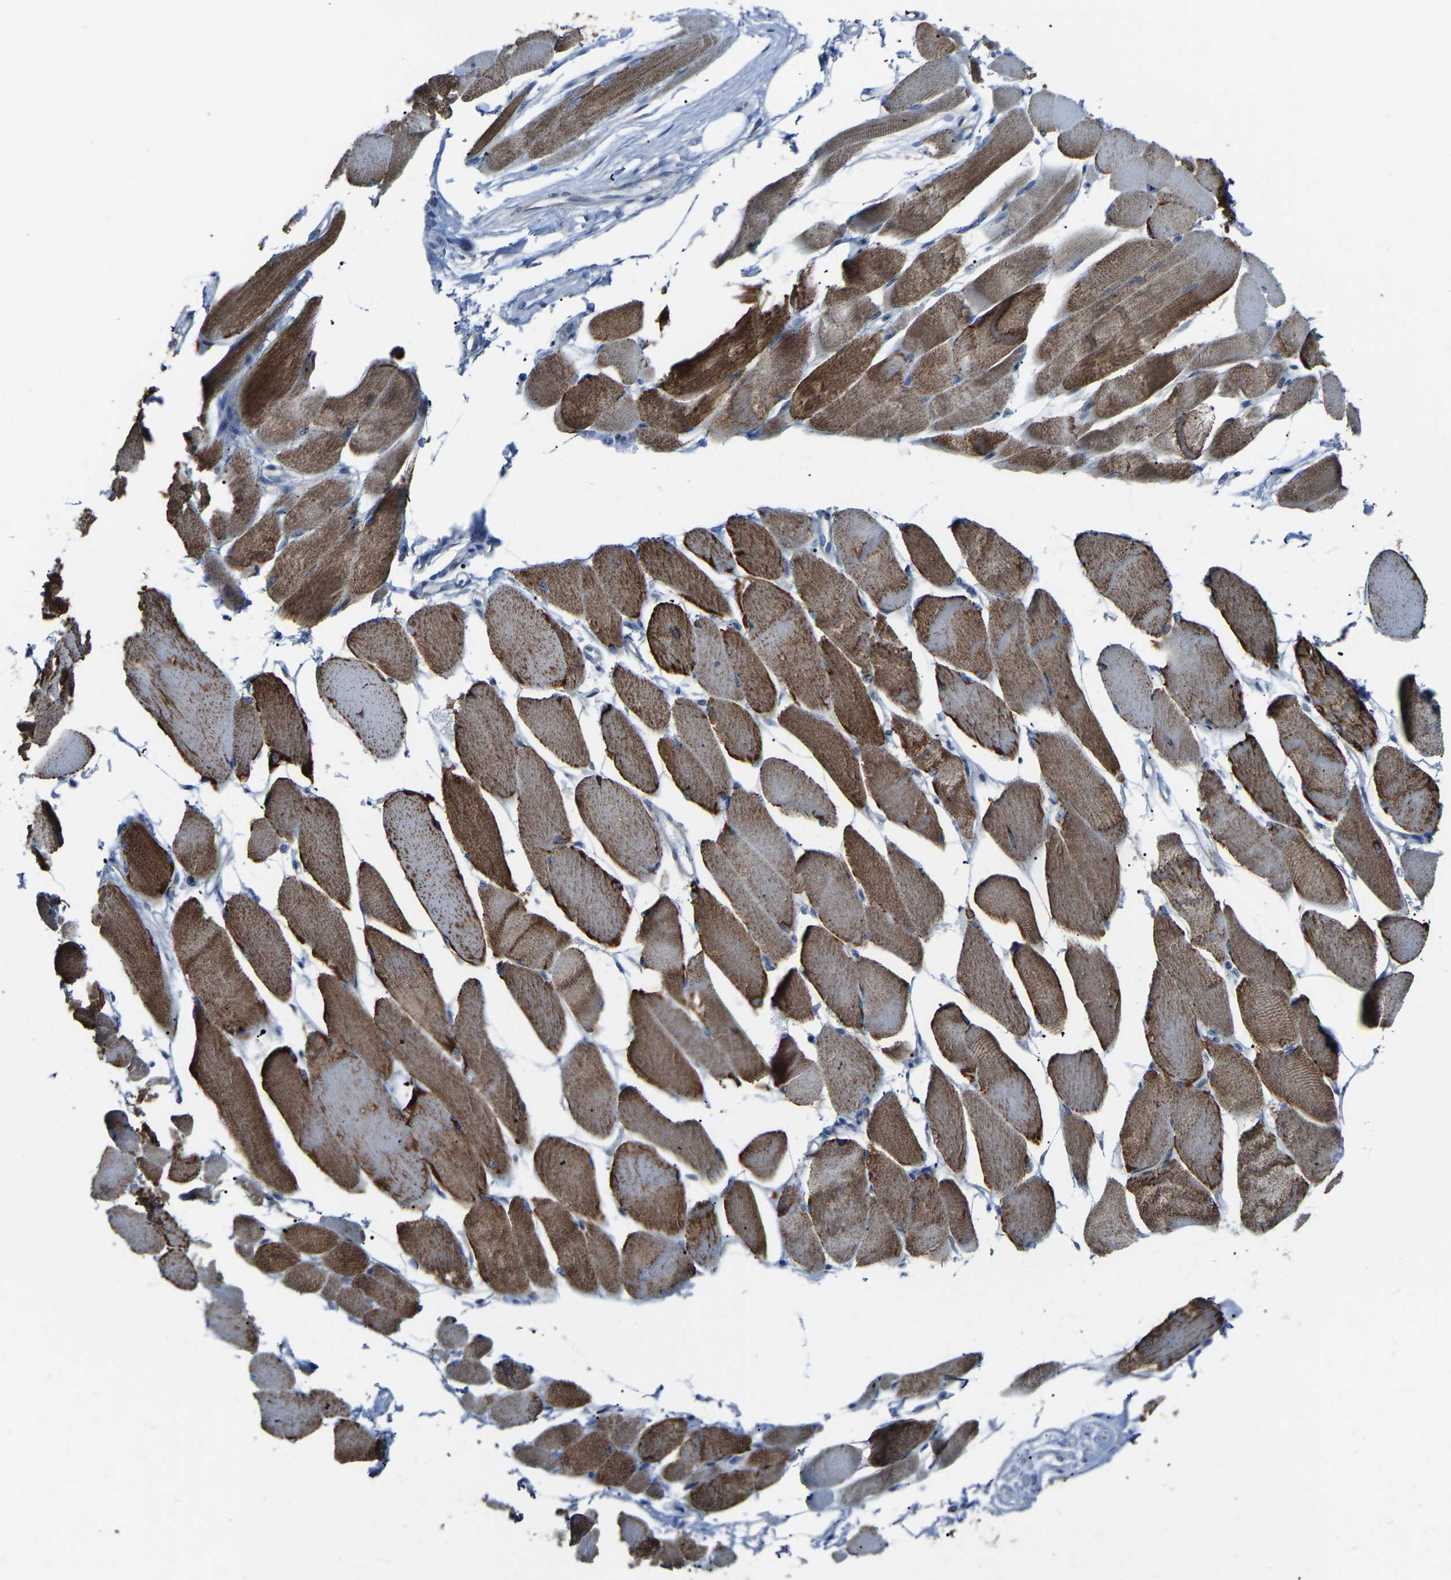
{"staining": {"intensity": "moderate", "quantity": ">75%", "location": "cytoplasmic/membranous"}, "tissue": "skeletal muscle", "cell_type": "Myocytes", "image_type": "normal", "snomed": [{"axis": "morphology", "description": "Normal tissue, NOS"}, {"axis": "topography", "description": "Skeletal muscle"}, {"axis": "topography", "description": "Peripheral nerve tissue"}], "caption": "Brown immunohistochemical staining in normal skeletal muscle displays moderate cytoplasmic/membranous expression in approximately >75% of myocytes.", "gene": "CANT1", "patient": {"sex": "female", "age": 84}}